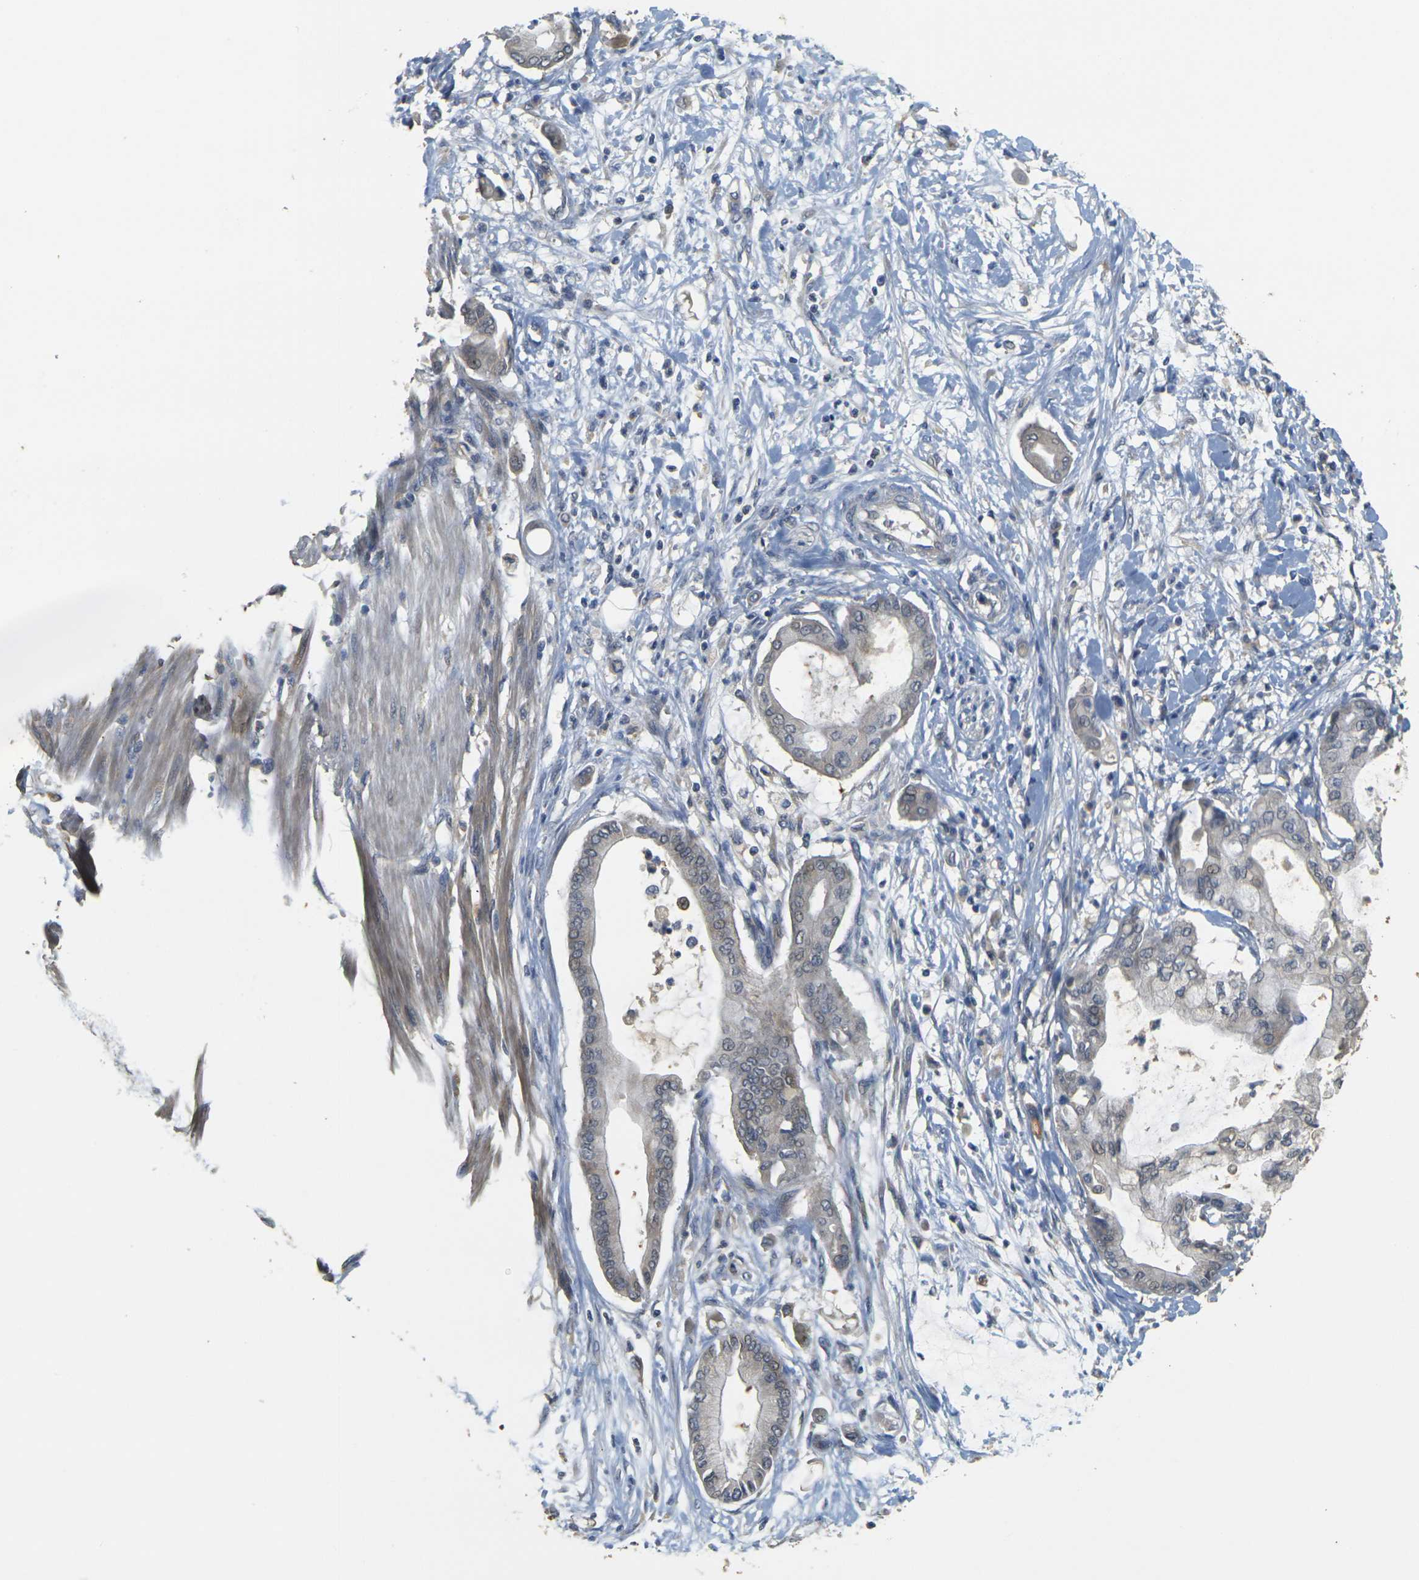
{"staining": {"intensity": "negative", "quantity": "none", "location": "none"}, "tissue": "pancreatic cancer", "cell_type": "Tumor cells", "image_type": "cancer", "snomed": [{"axis": "morphology", "description": "Adenocarcinoma, NOS"}, {"axis": "morphology", "description": "Adenocarcinoma, metastatic, NOS"}, {"axis": "topography", "description": "Lymph node"}, {"axis": "topography", "description": "Pancreas"}, {"axis": "topography", "description": "Duodenum"}], "caption": "The micrograph displays no staining of tumor cells in pancreatic adenocarcinoma.", "gene": "GDAP1", "patient": {"sex": "female", "age": 64}}